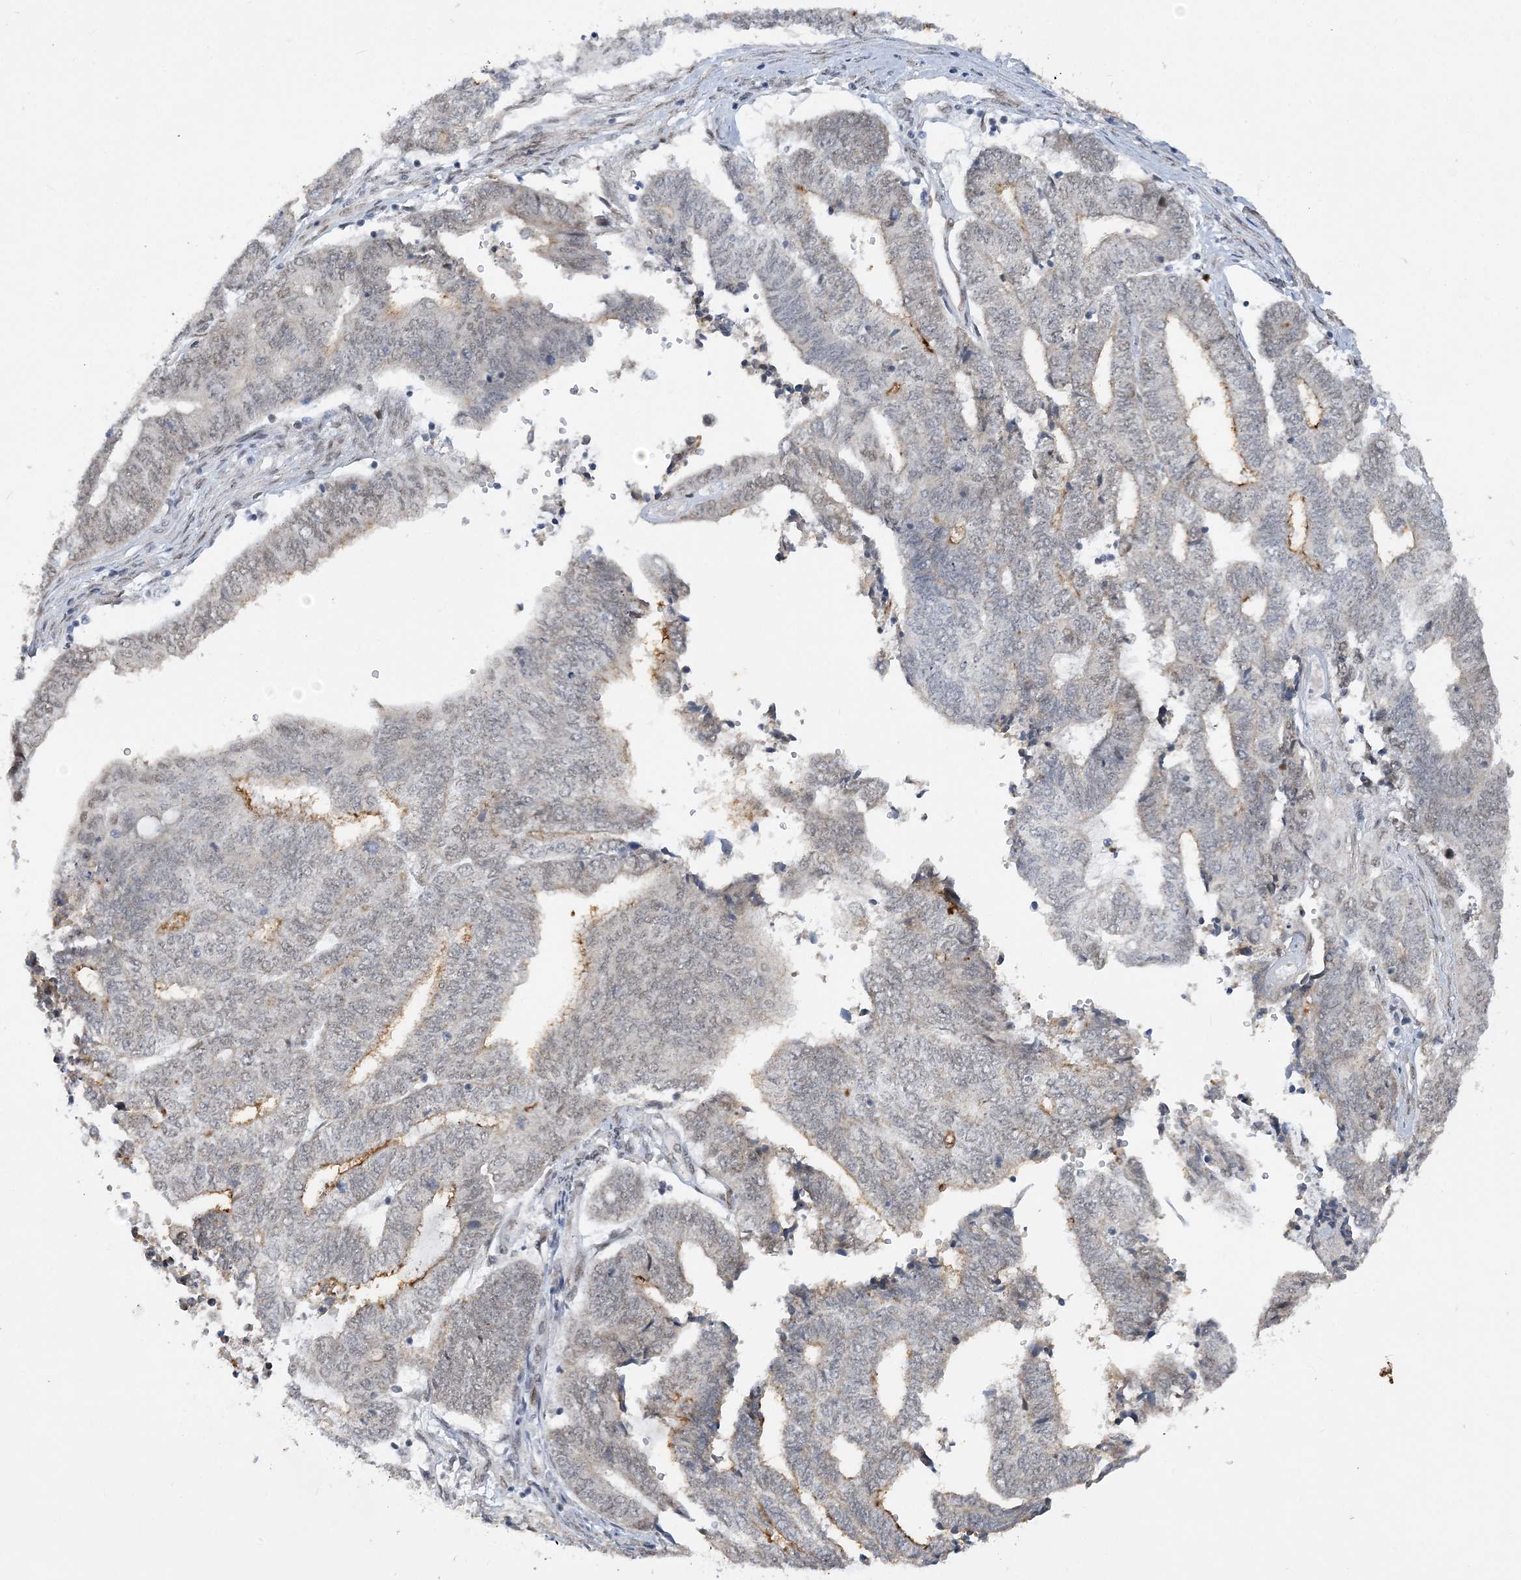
{"staining": {"intensity": "negative", "quantity": "none", "location": "none"}, "tissue": "endometrial cancer", "cell_type": "Tumor cells", "image_type": "cancer", "snomed": [{"axis": "morphology", "description": "Adenocarcinoma, NOS"}, {"axis": "topography", "description": "Uterus"}, {"axis": "topography", "description": "Endometrium"}], "caption": "Endometrial adenocarcinoma stained for a protein using immunohistochemistry (IHC) reveals no staining tumor cells.", "gene": "WAC", "patient": {"sex": "female", "age": 70}}